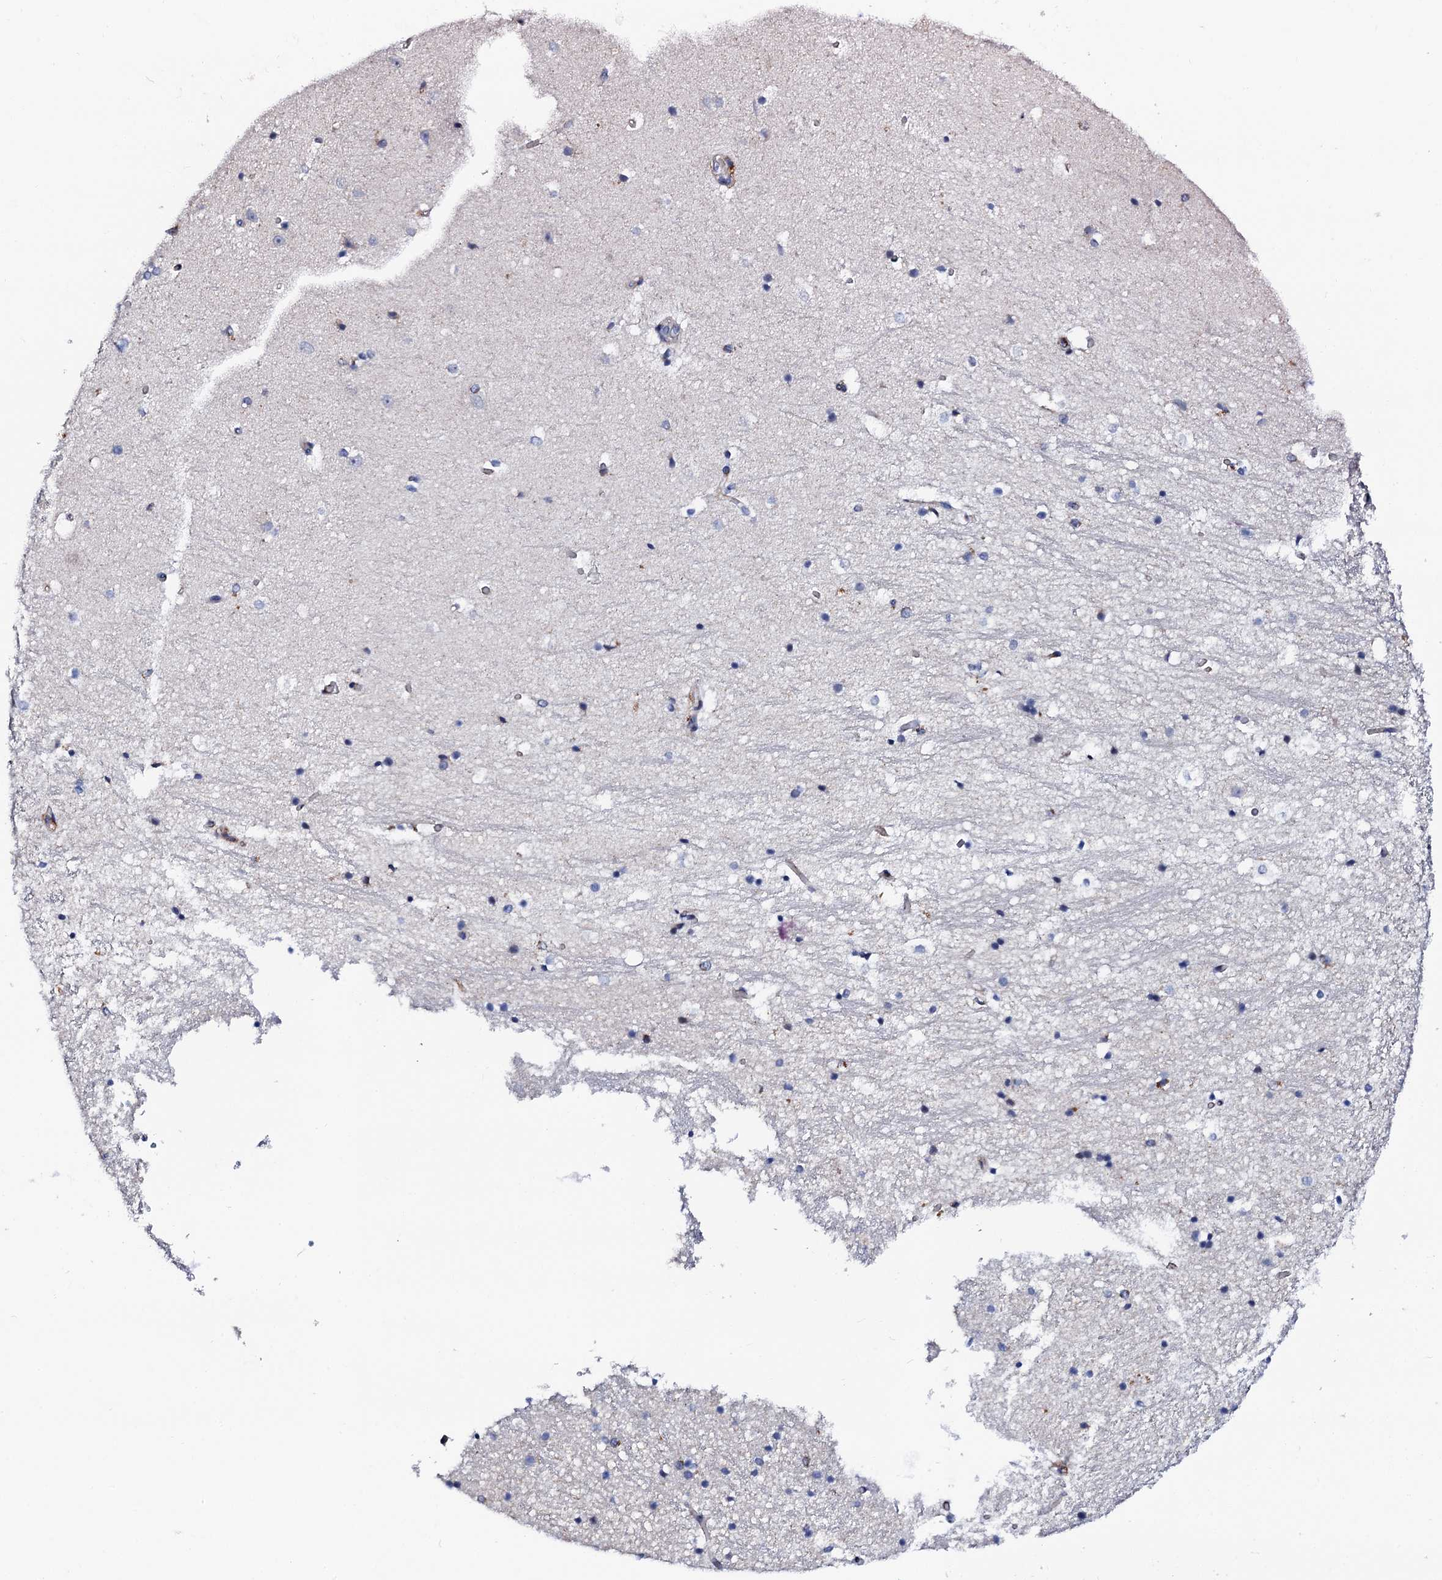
{"staining": {"intensity": "negative", "quantity": "none", "location": "none"}, "tissue": "hippocampus", "cell_type": "Glial cells", "image_type": "normal", "snomed": [{"axis": "morphology", "description": "Normal tissue, NOS"}, {"axis": "topography", "description": "Hippocampus"}], "caption": "Glial cells are negative for brown protein staining in benign hippocampus. Brightfield microscopy of immunohistochemistry stained with DAB (brown) and hematoxylin (blue), captured at high magnification.", "gene": "TCIRG1", "patient": {"sex": "female", "age": 52}}